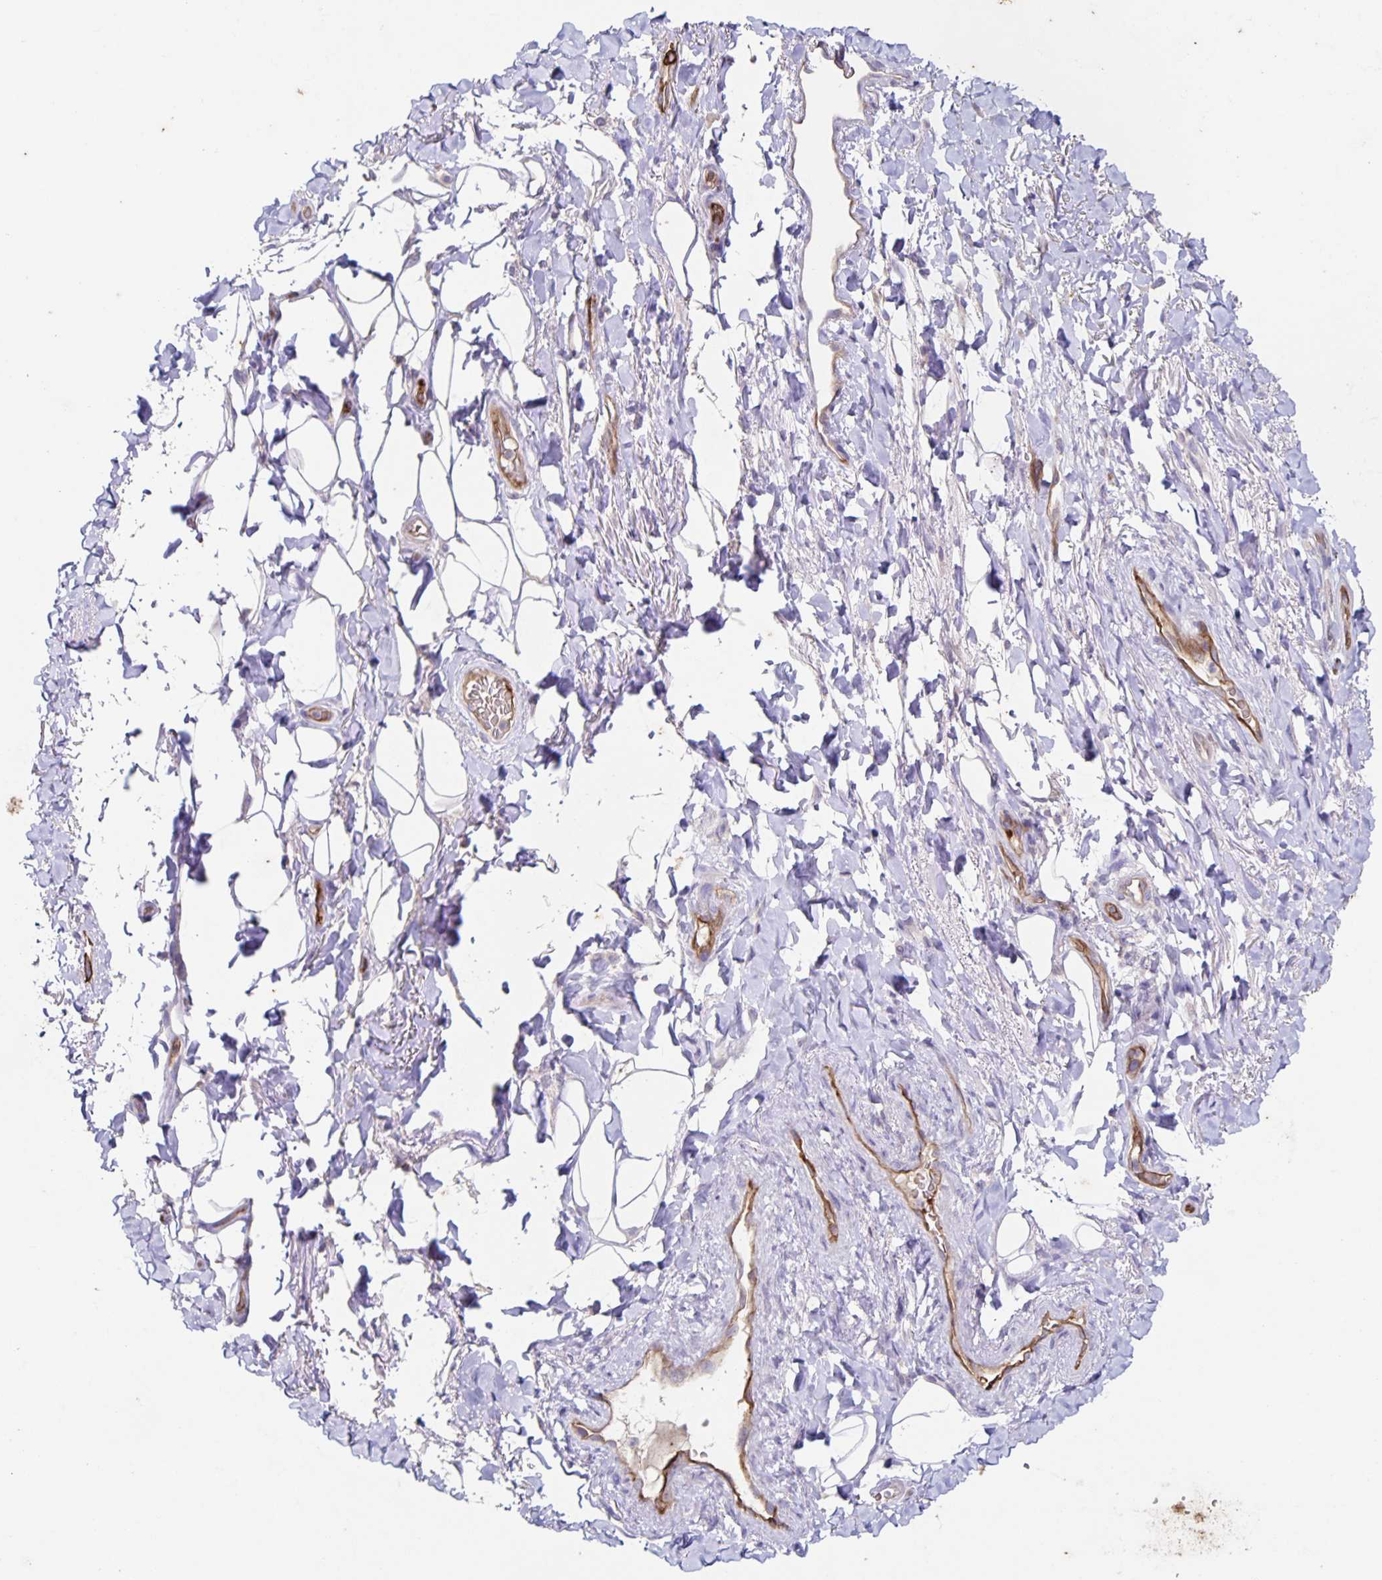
{"staining": {"intensity": "negative", "quantity": "none", "location": "none"}, "tissue": "adipose tissue", "cell_type": "Adipocytes", "image_type": "normal", "snomed": [{"axis": "morphology", "description": "Normal tissue, NOS"}, {"axis": "topography", "description": "Anal"}, {"axis": "topography", "description": "Peripheral nerve tissue"}], "caption": "Photomicrograph shows no significant protein staining in adipocytes of benign adipose tissue. The staining is performed using DAB brown chromogen with nuclei counter-stained in using hematoxylin.", "gene": "ITGA2", "patient": {"sex": "male", "age": 53}}